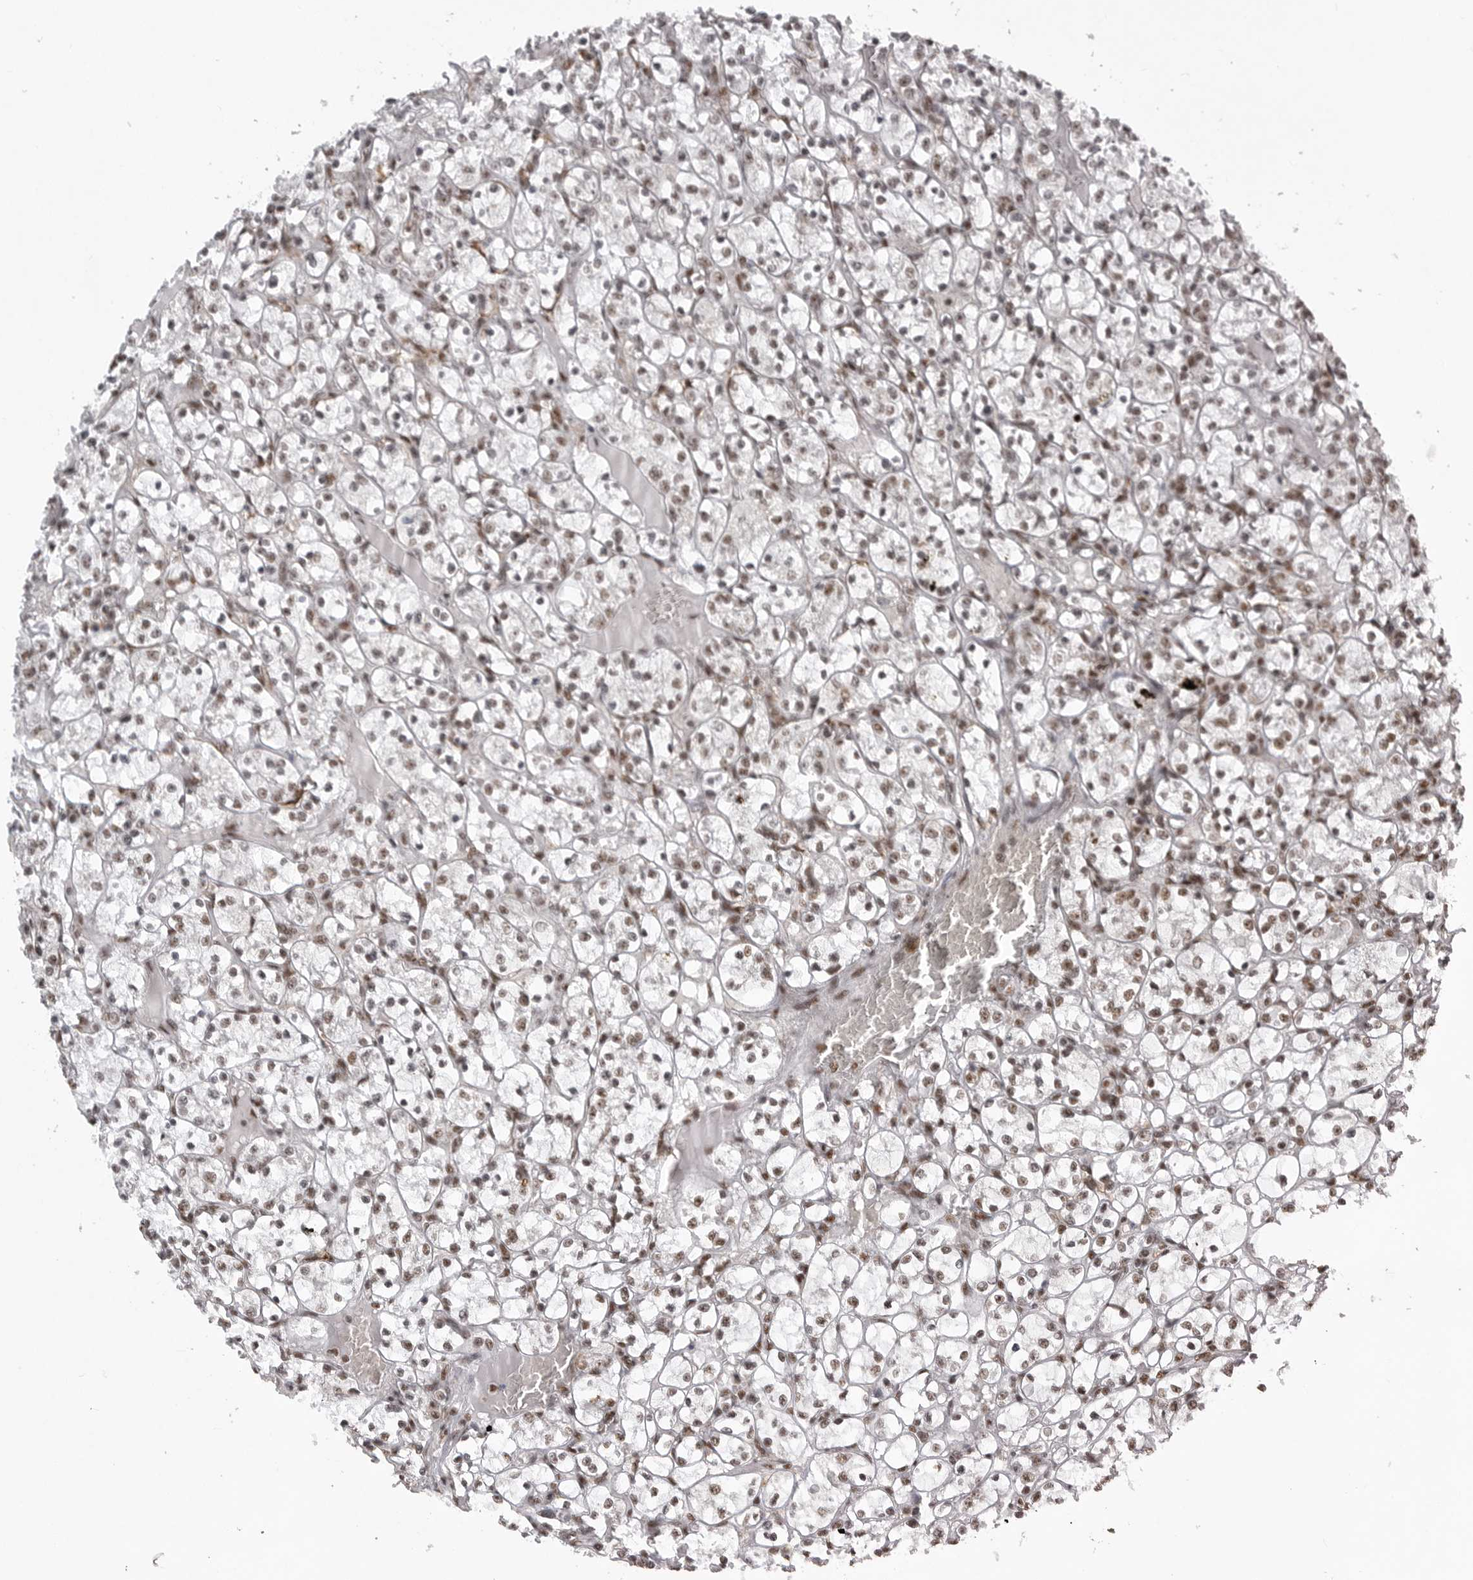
{"staining": {"intensity": "moderate", "quantity": "25%-75%", "location": "nuclear"}, "tissue": "renal cancer", "cell_type": "Tumor cells", "image_type": "cancer", "snomed": [{"axis": "morphology", "description": "Adenocarcinoma, NOS"}, {"axis": "topography", "description": "Kidney"}], "caption": "Protein analysis of adenocarcinoma (renal) tissue exhibits moderate nuclear positivity in approximately 25%-75% of tumor cells.", "gene": "PPP1R8", "patient": {"sex": "female", "age": 69}}